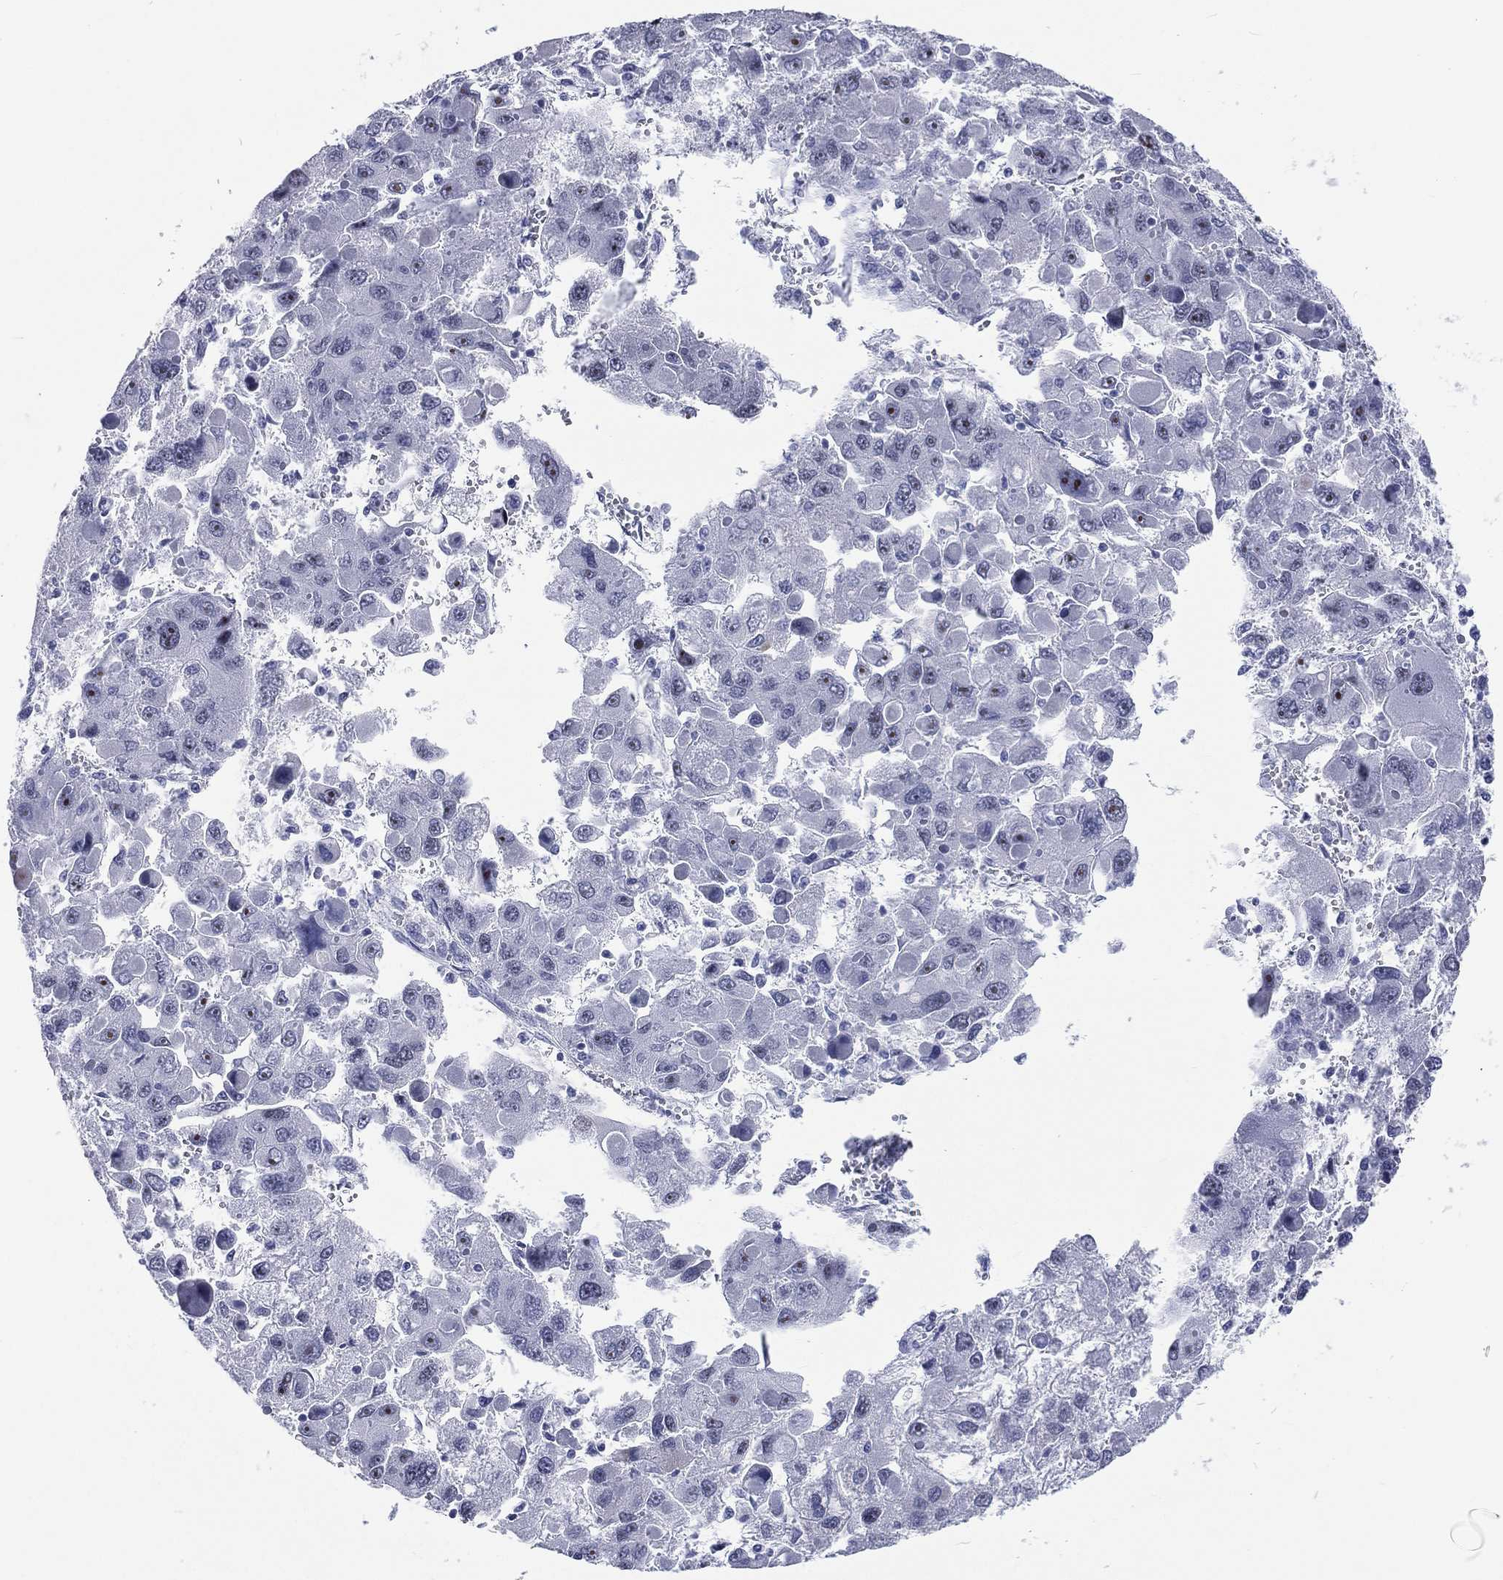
{"staining": {"intensity": "negative", "quantity": "none", "location": "none"}, "tissue": "liver cancer", "cell_type": "Tumor cells", "image_type": "cancer", "snomed": [{"axis": "morphology", "description": "Carcinoma, Hepatocellular, NOS"}, {"axis": "topography", "description": "Liver"}], "caption": "Immunohistochemical staining of human hepatocellular carcinoma (liver) demonstrates no significant positivity in tumor cells. (DAB (3,3'-diaminobenzidine) immunohistochemistry (IHC) visualized using brightfield microscopy, high magnification).", "gene": "SSX1", "patient": {"sex": "female", "age": 41}}